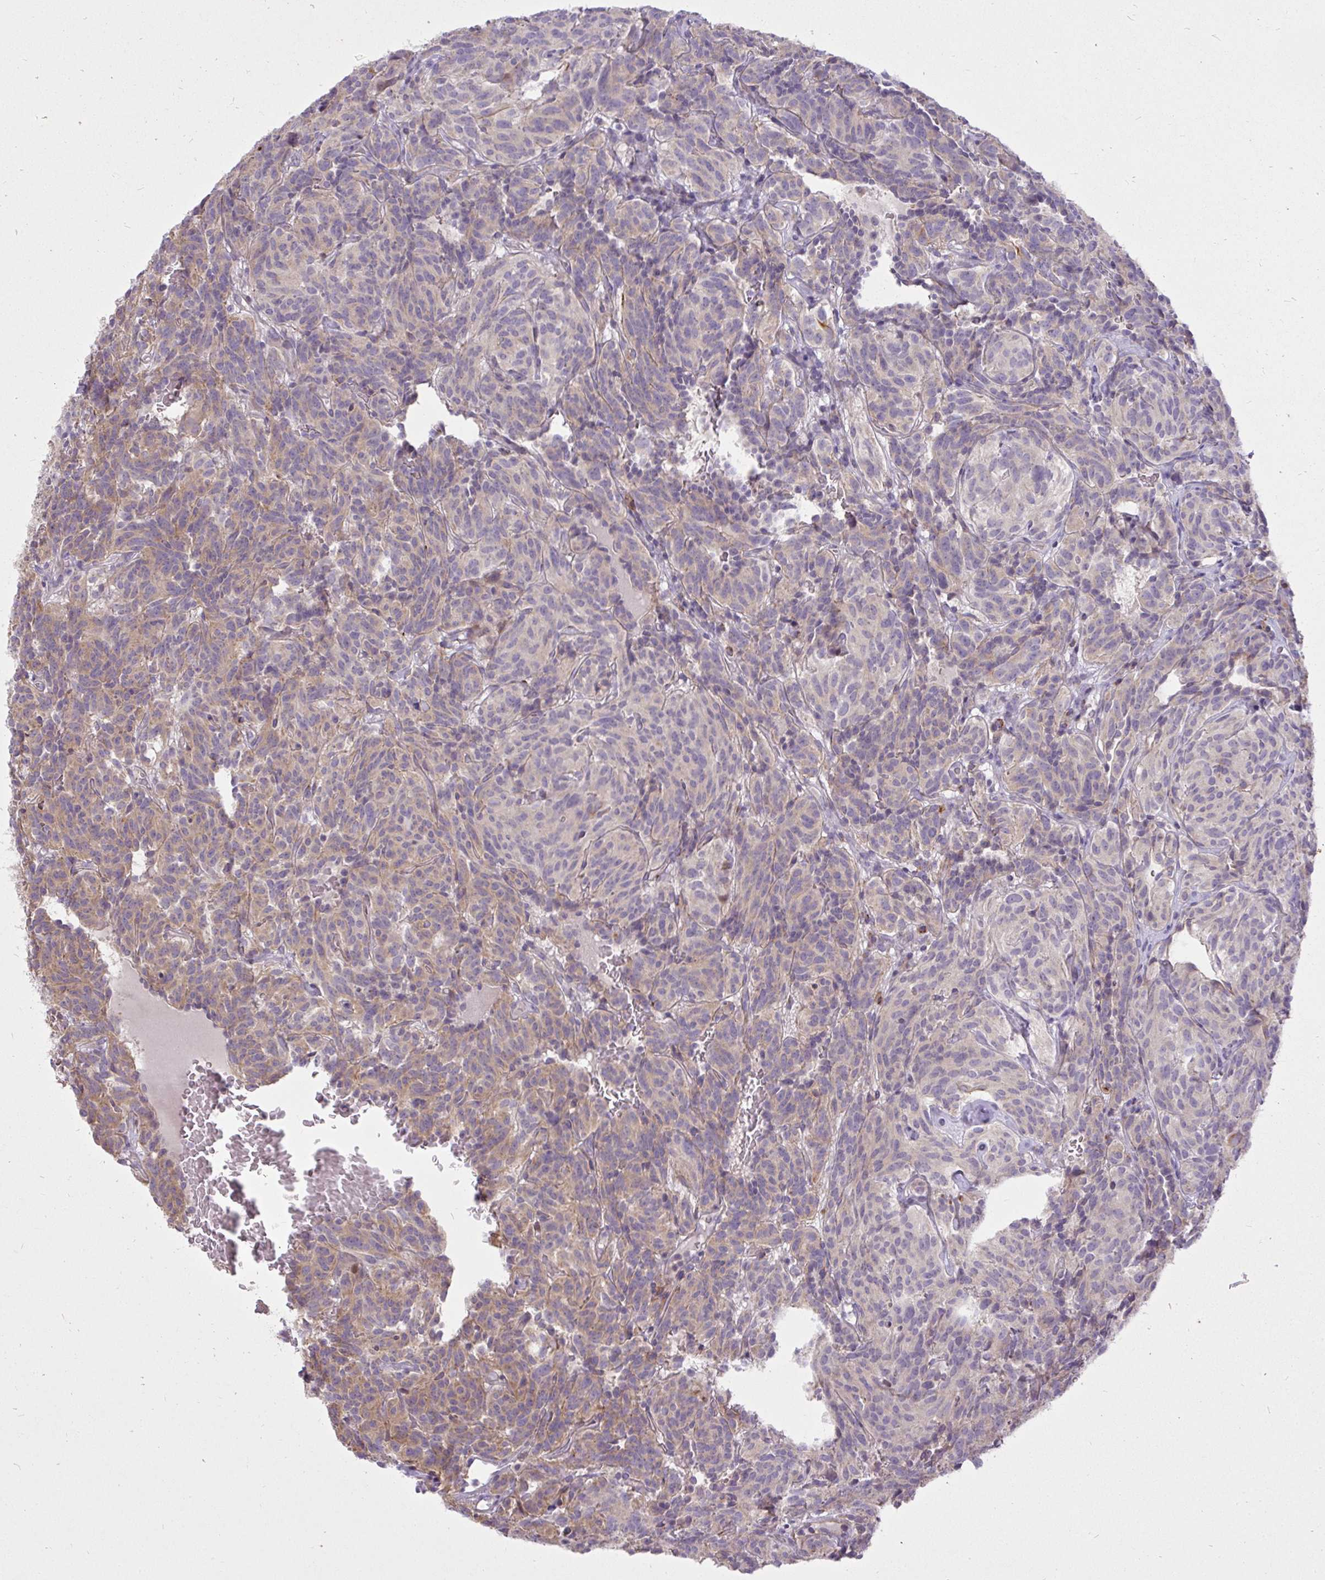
{"staining": {"intensity": "weak", "quantity": "25%-75%", "location": "cytoplasmic/membranous"}, "tissue": "carcinoid", "cell_type": "Tumor cells", "image_type": "cancer", "snomed": [{"axis": "morphology", "description": "Carcinoid, malignant, NOS"}, {"axis": "topography", "description": "Lung"}], "caption": "Protein expression analysis of carcinoid shows weak cytoplasmic/membranous positivity in about 25%-75% of tumor cells.", "gene": "STRIP1", "patient": {"sex": "female", "age": 61}}